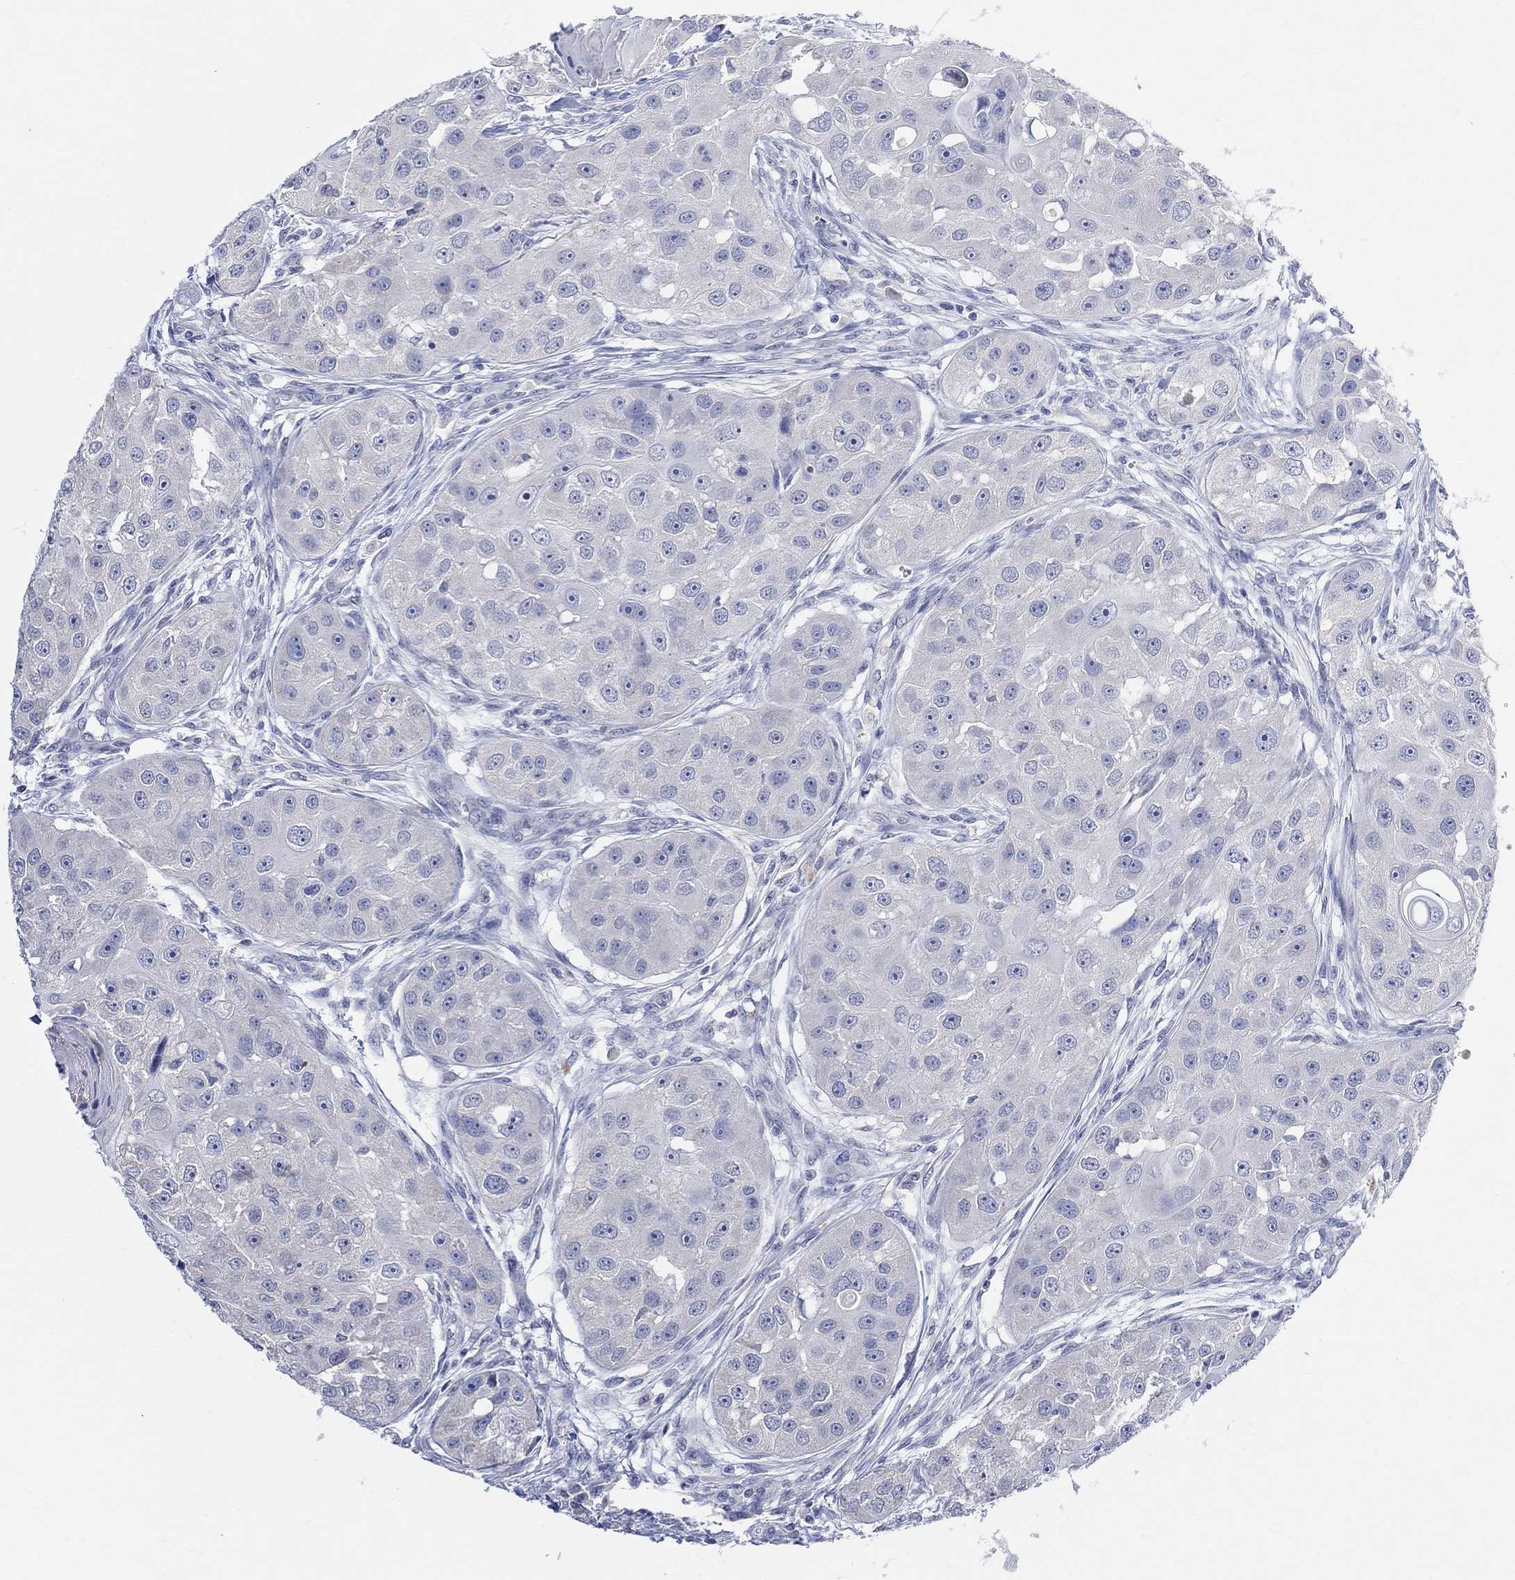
{"staining": {"intensity": "negative", "quantity": "none", "location": "none"}, "tissue": "head and neck cancer", "cell_type": "Tumor cells", "image_type": "cancer", "snomed": [{"axis": "morphology", "description": "Squamous cell carcinoma, NOS"}, {"axis": "topography", "description": "Head-Neck"}], "caption": "High magnification brightfield microscopy of head and neck cancer (squamous cell carcinoma) stained with DAB (brown) and counterstained with hematoxylin (blue): tumor cells show no significant positivity.", "gene": "FBP2", "patient": {"sex": "male", "age": 51}}